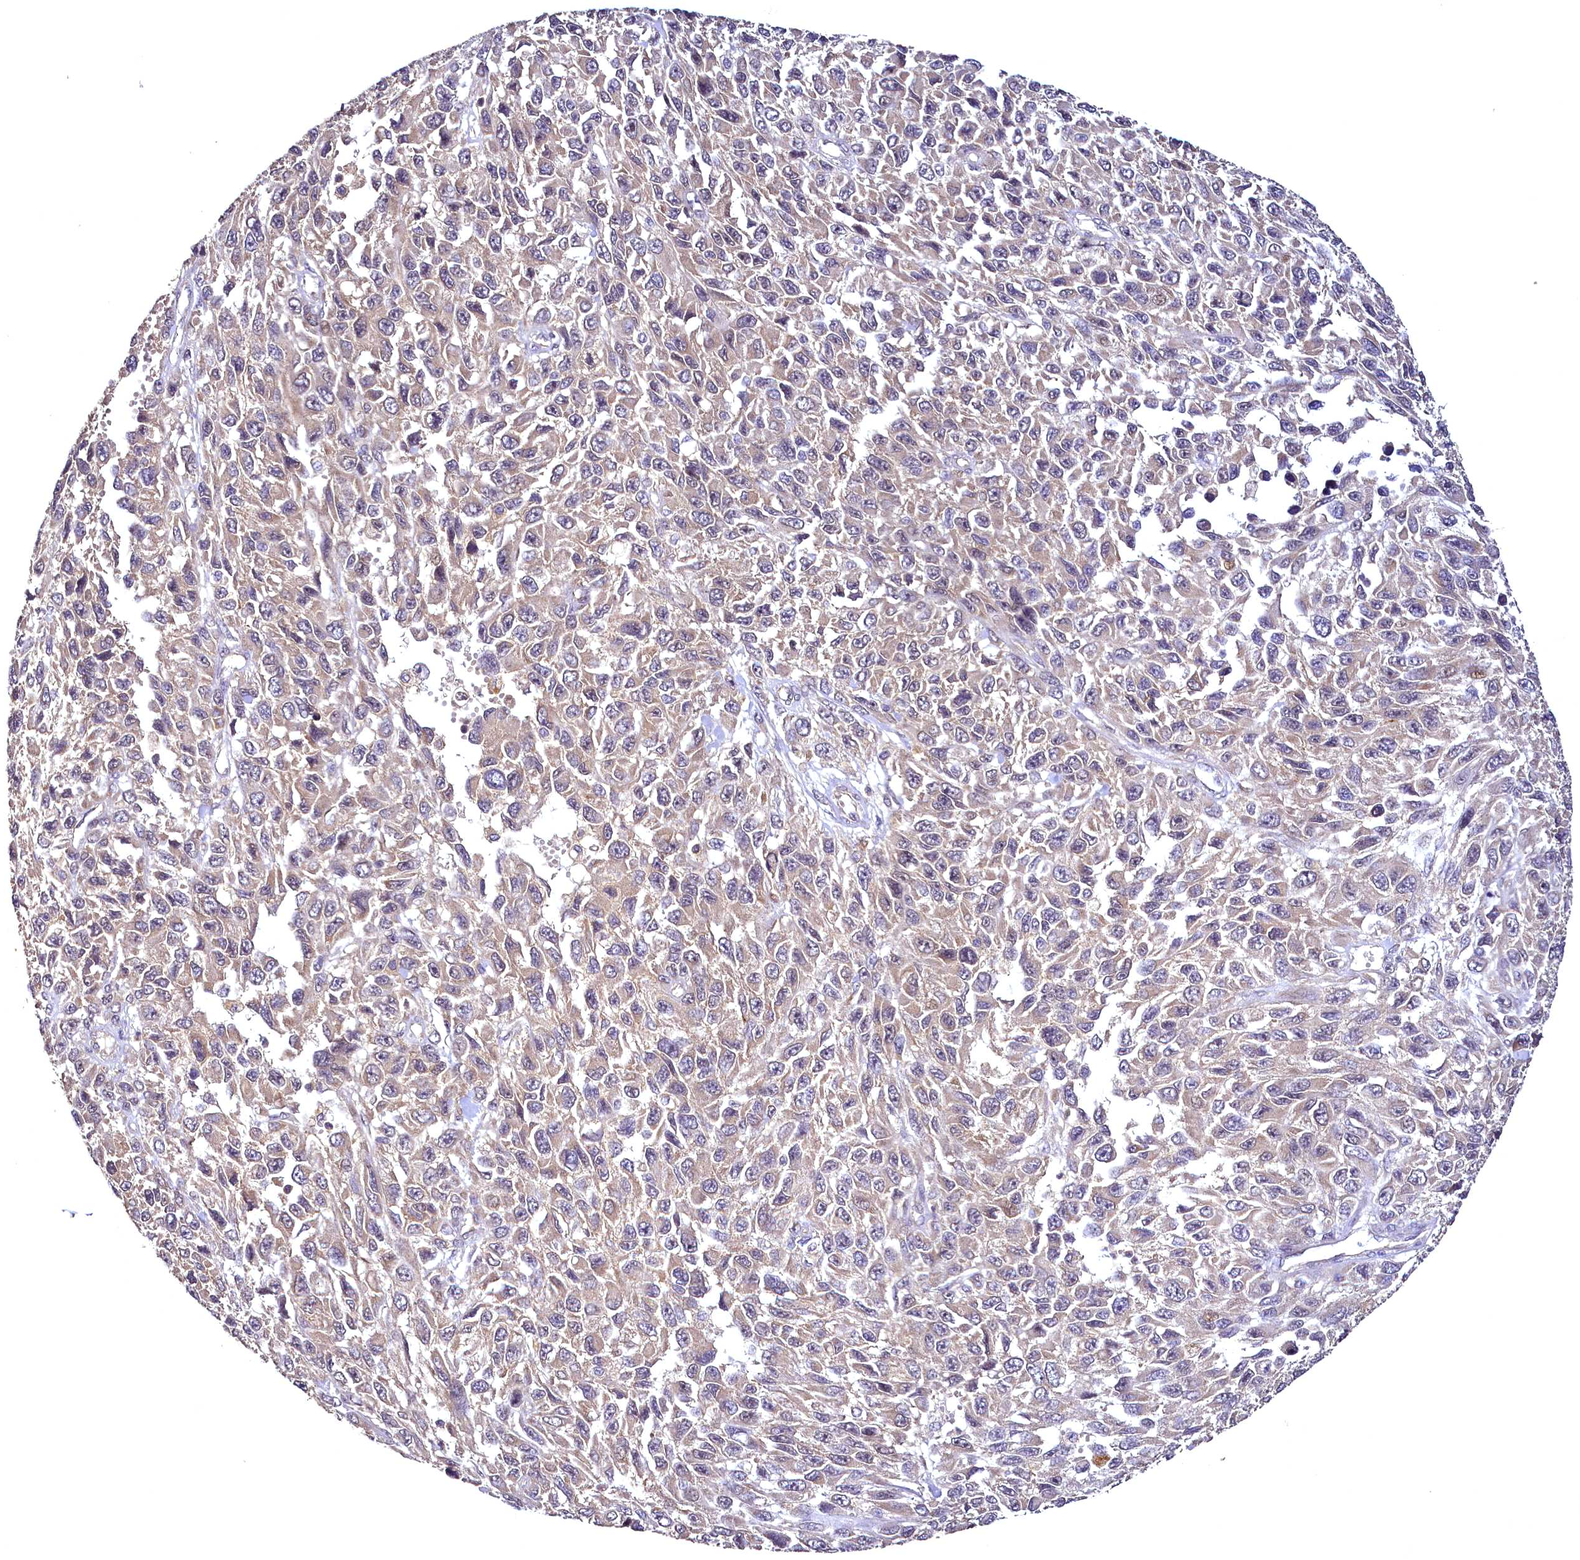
{"staining": {"intensity": "weak", "quantity": "<25%", "location": "cytoplasmic/membranous"}, "tissue": "melanoma", "cell_type": "Tumor cells", "image_type": "cancer", "snomed": [{"axis": "morphology", "description": "Normal tissue, NOS"}, {"axis": "morphology", "description": "Malignant melanoma, NOS"}, {"axis": "topography", "description": "Skin"}], "caption": "There is no significant expression in tumor cells of malignant melanoma. (DAB (3,3'-diaminobenzidine) immunohistochemistry, high magnification).", "gene": "TMEM39A", "patient": {"sex": "female", "age": 96}}